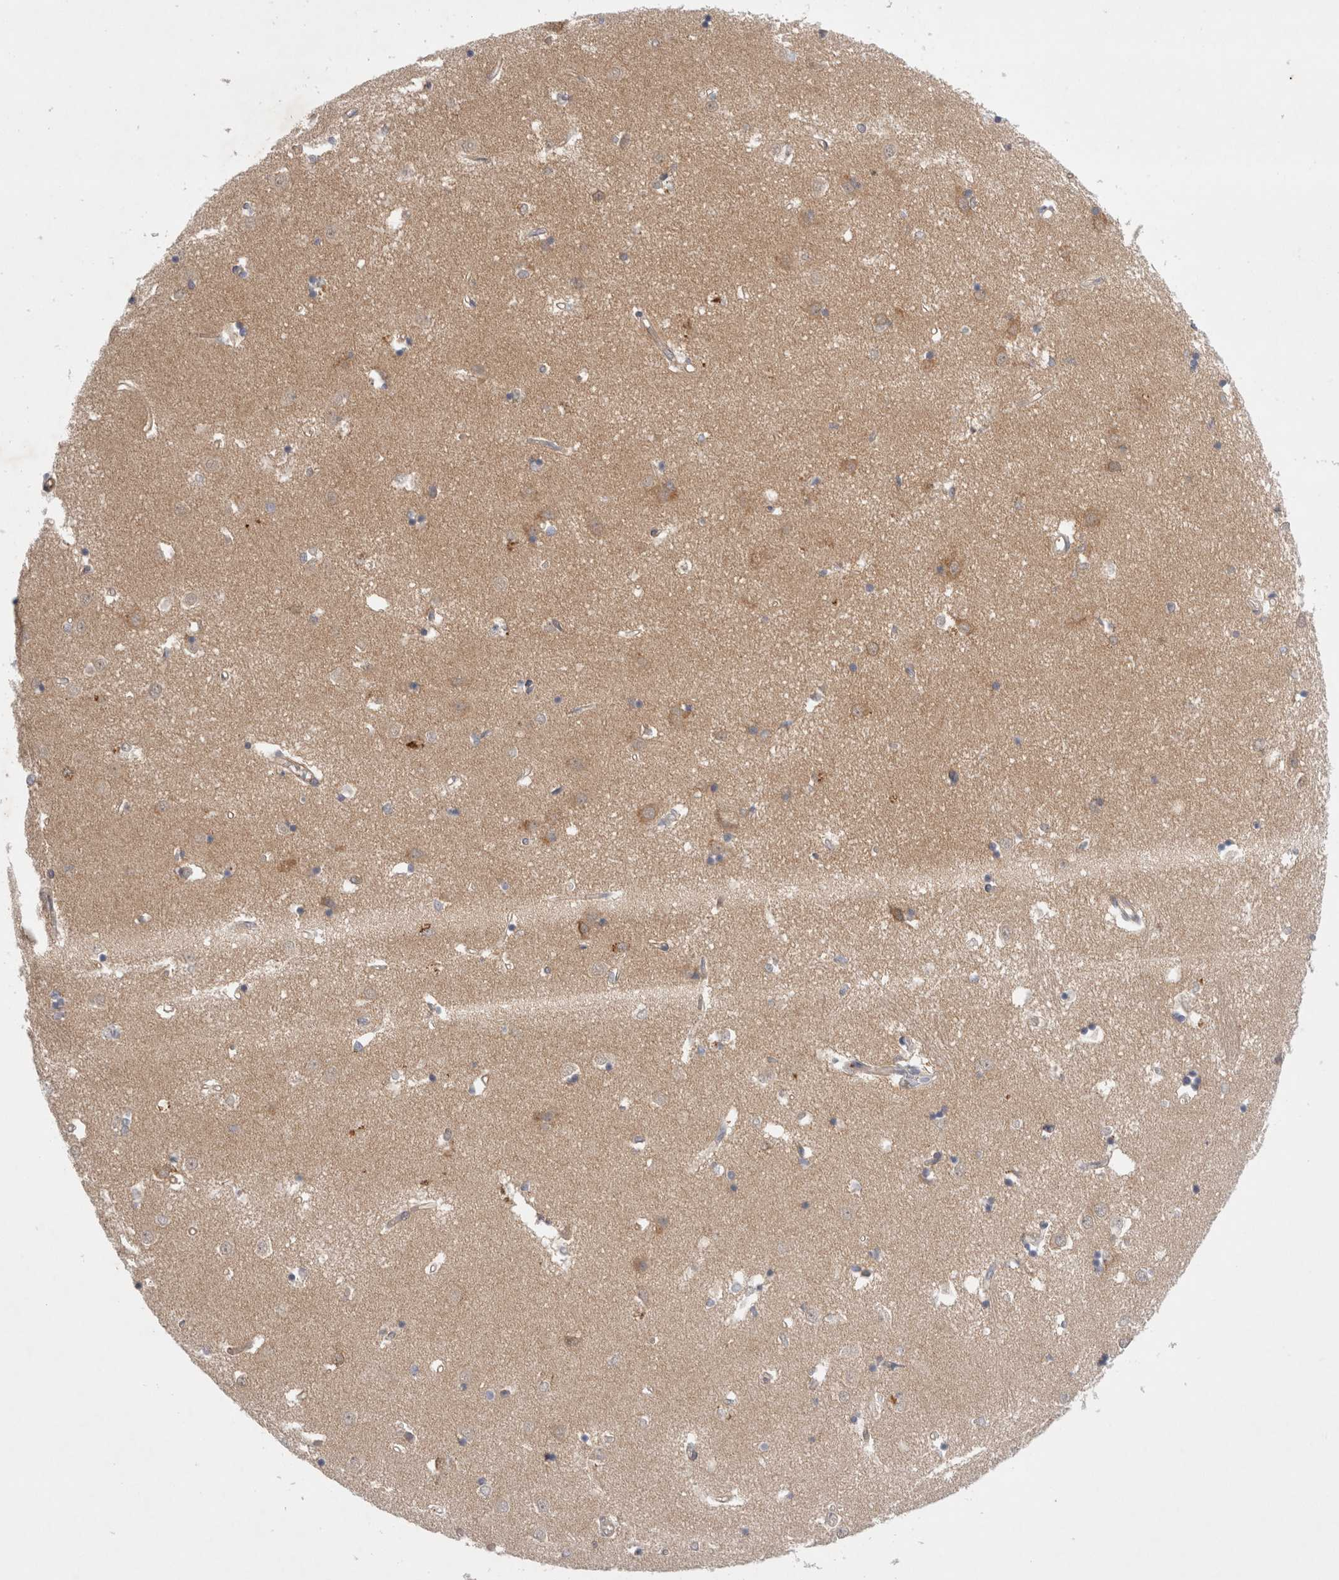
{"staining": {"intensity": "moderate", "quantity": "<25%", "location": "cytoplasmic/membranous"}, "tissue": "caudate", "cell_type": "Glial cells", "image_type": "normal", "snomed": [{"axis": "morphology", "description": "Normal tissue, NOS"}, {"axis": "topography", "description": "Lateral ventricle wall"}], "caption": "IHC (DAB (3,3'-diaminobenzidine)) staining of benign caudate displays moderate cytoplasmic/membranous protein expression in about <25% of glial cells. Nuclei are stained in blue.", "gene": "WIPF2", "patient": {"sex": "male", "age": 45}}